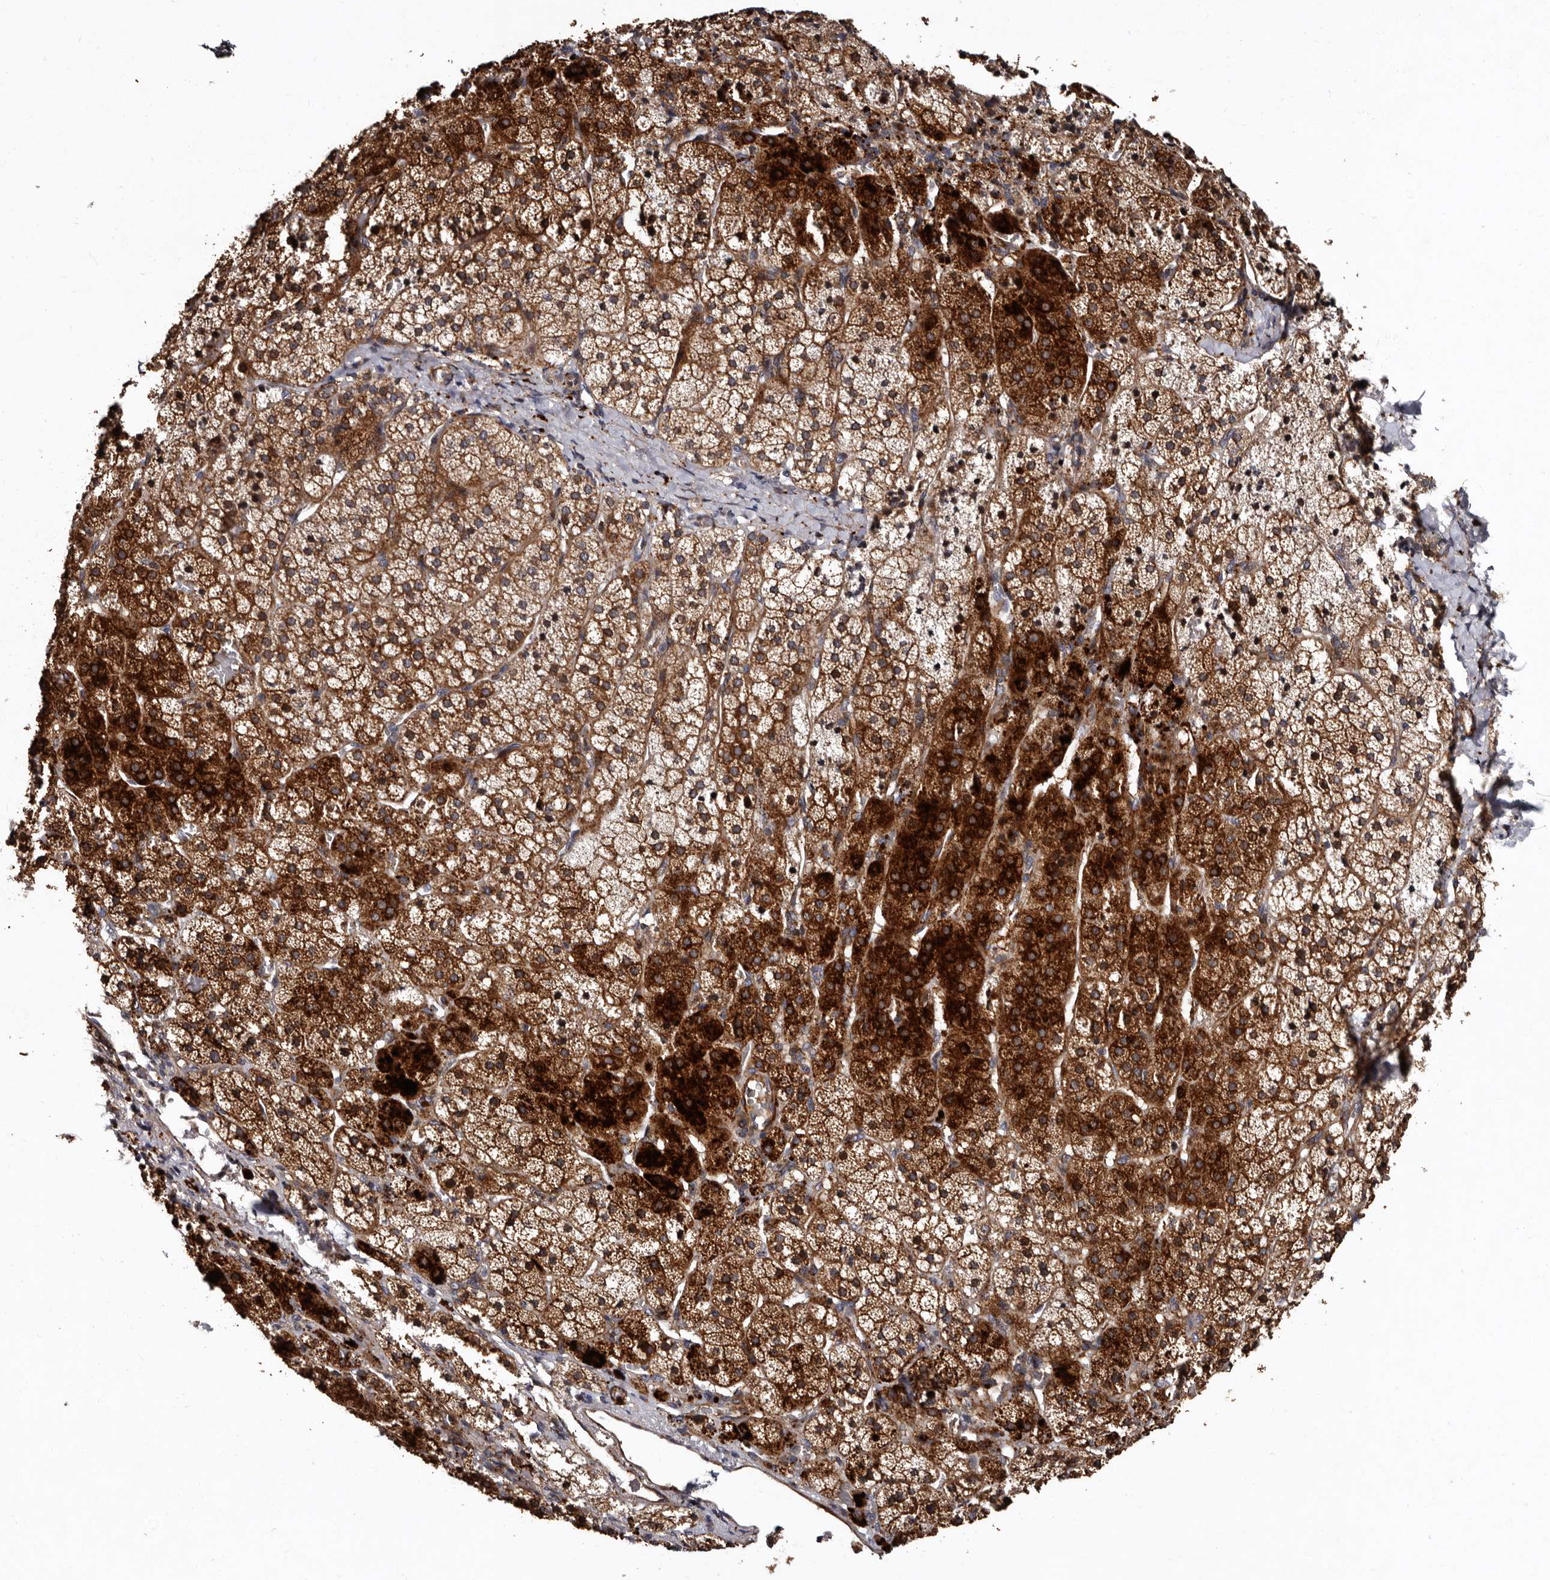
{"staining": {"intensity": "strong", "quantity": ">75%", "location": "cytoplasmic/membranous"}, "tissue": "adrenal gland", "cell_type": "Glandular cells", "image_type": "normal", "snomed": [{"axis": "morphology", "description": "Normal tissue, NOS"}, {"axis": "topography", "description": "Adrenal gland"}], "caption": "An image of human adrenal gland stained for a protein demonstrates strong cytoplasmic/membranous brown staining in glandular cells. (DAB (3,3'-diaminobenzidine) IHC with brightfield microscopy, high magnification).", "gene": "PRKD3", "patient": {"sex": "female", "age": 44}}